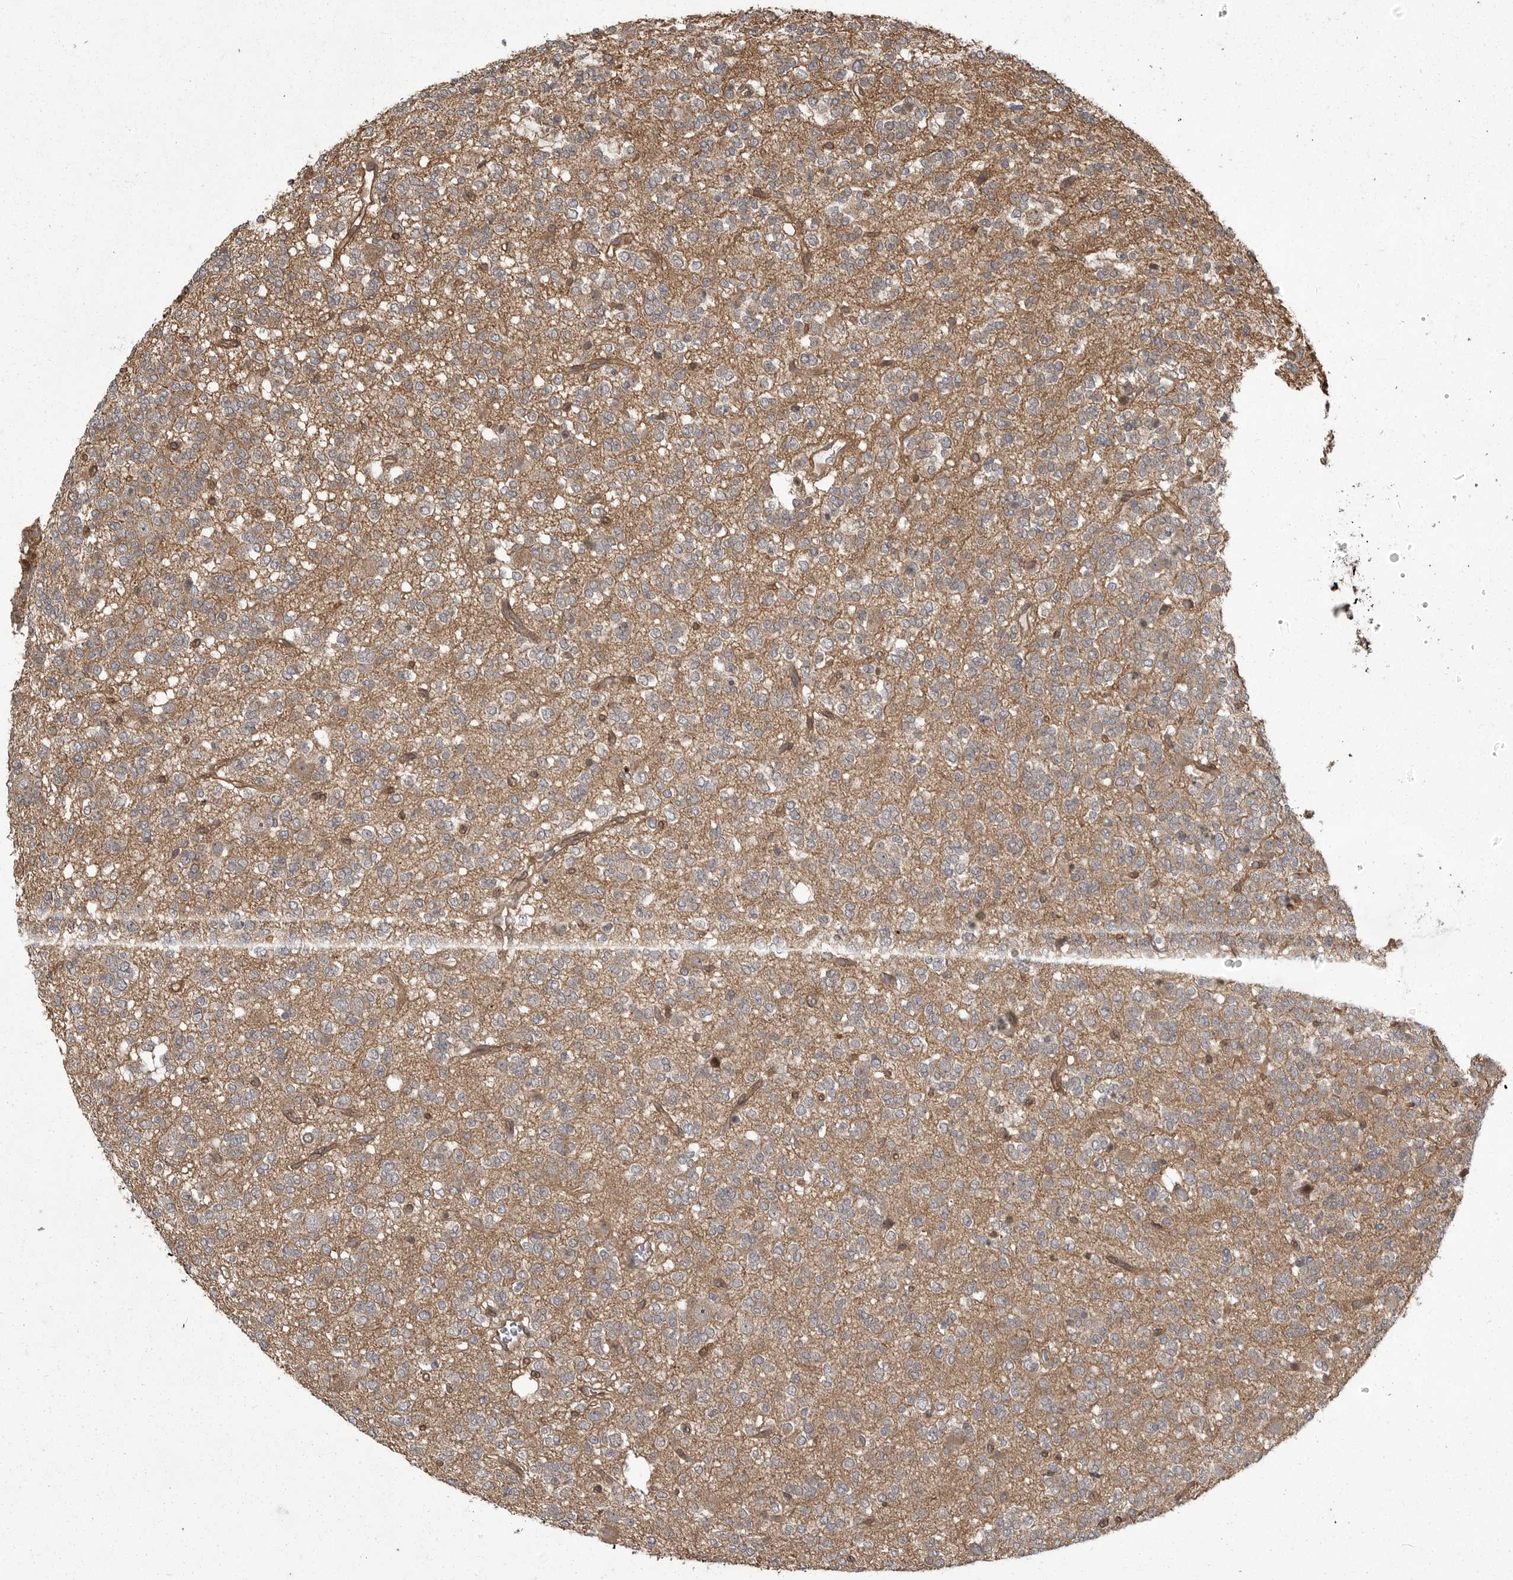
{"staining": {"intensity": "moderate", "quantity": "25%-75%", "location": "cytoplasmic/membranous"}, "tissue": "glioma", "cell_type": "Tumor cells", "image_type": "cancer", "snomed": [{"axis": "morphology", "description": "Glioma, malignant, Low grade"}, {"axis": "topography", "description": "Brain"}], "caption": "An image of human glioma stained for a protein demonstrates moderate cytoplasmic/membranous brown staining in tumor cells.", "gene": "DNAJC8", "patient": {"sex": "male", "age": 38}}